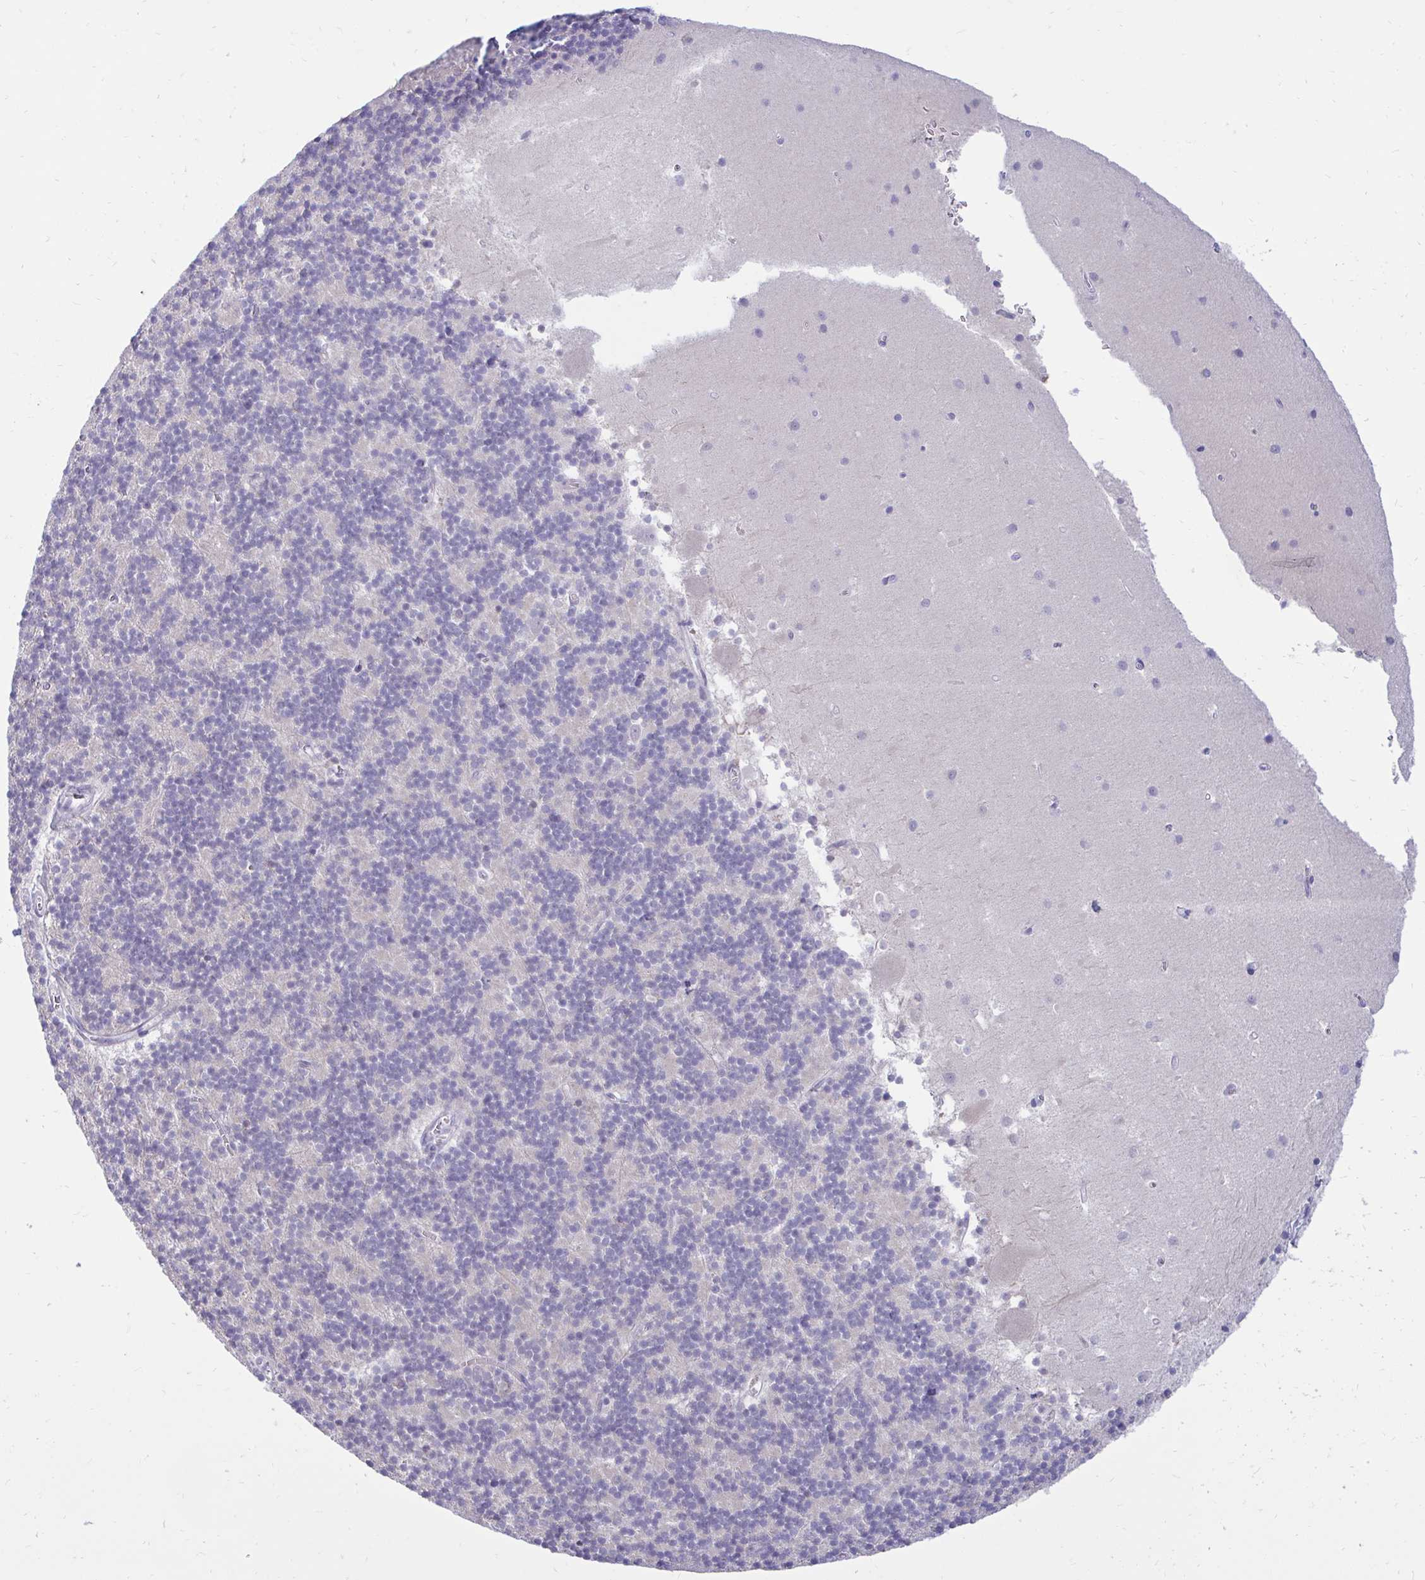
{"staining": {"intensity": "negative", "quantity": "none", "location": "none"}, "tissue": "cerebellum", "cell_type": "Cells in granular layer", "image_type": "normal", "snomed": [{"axis": "morphology", "description": "Normal tissue, NOS"}, {"axis": "topography", "description": "Cerebellum"}], "caption": "IHC of normal human cerebellum exhibits no expression in cells in granular layer.", "gene": "CSE1L", "patient": {"sex": "male", "age": 54}}